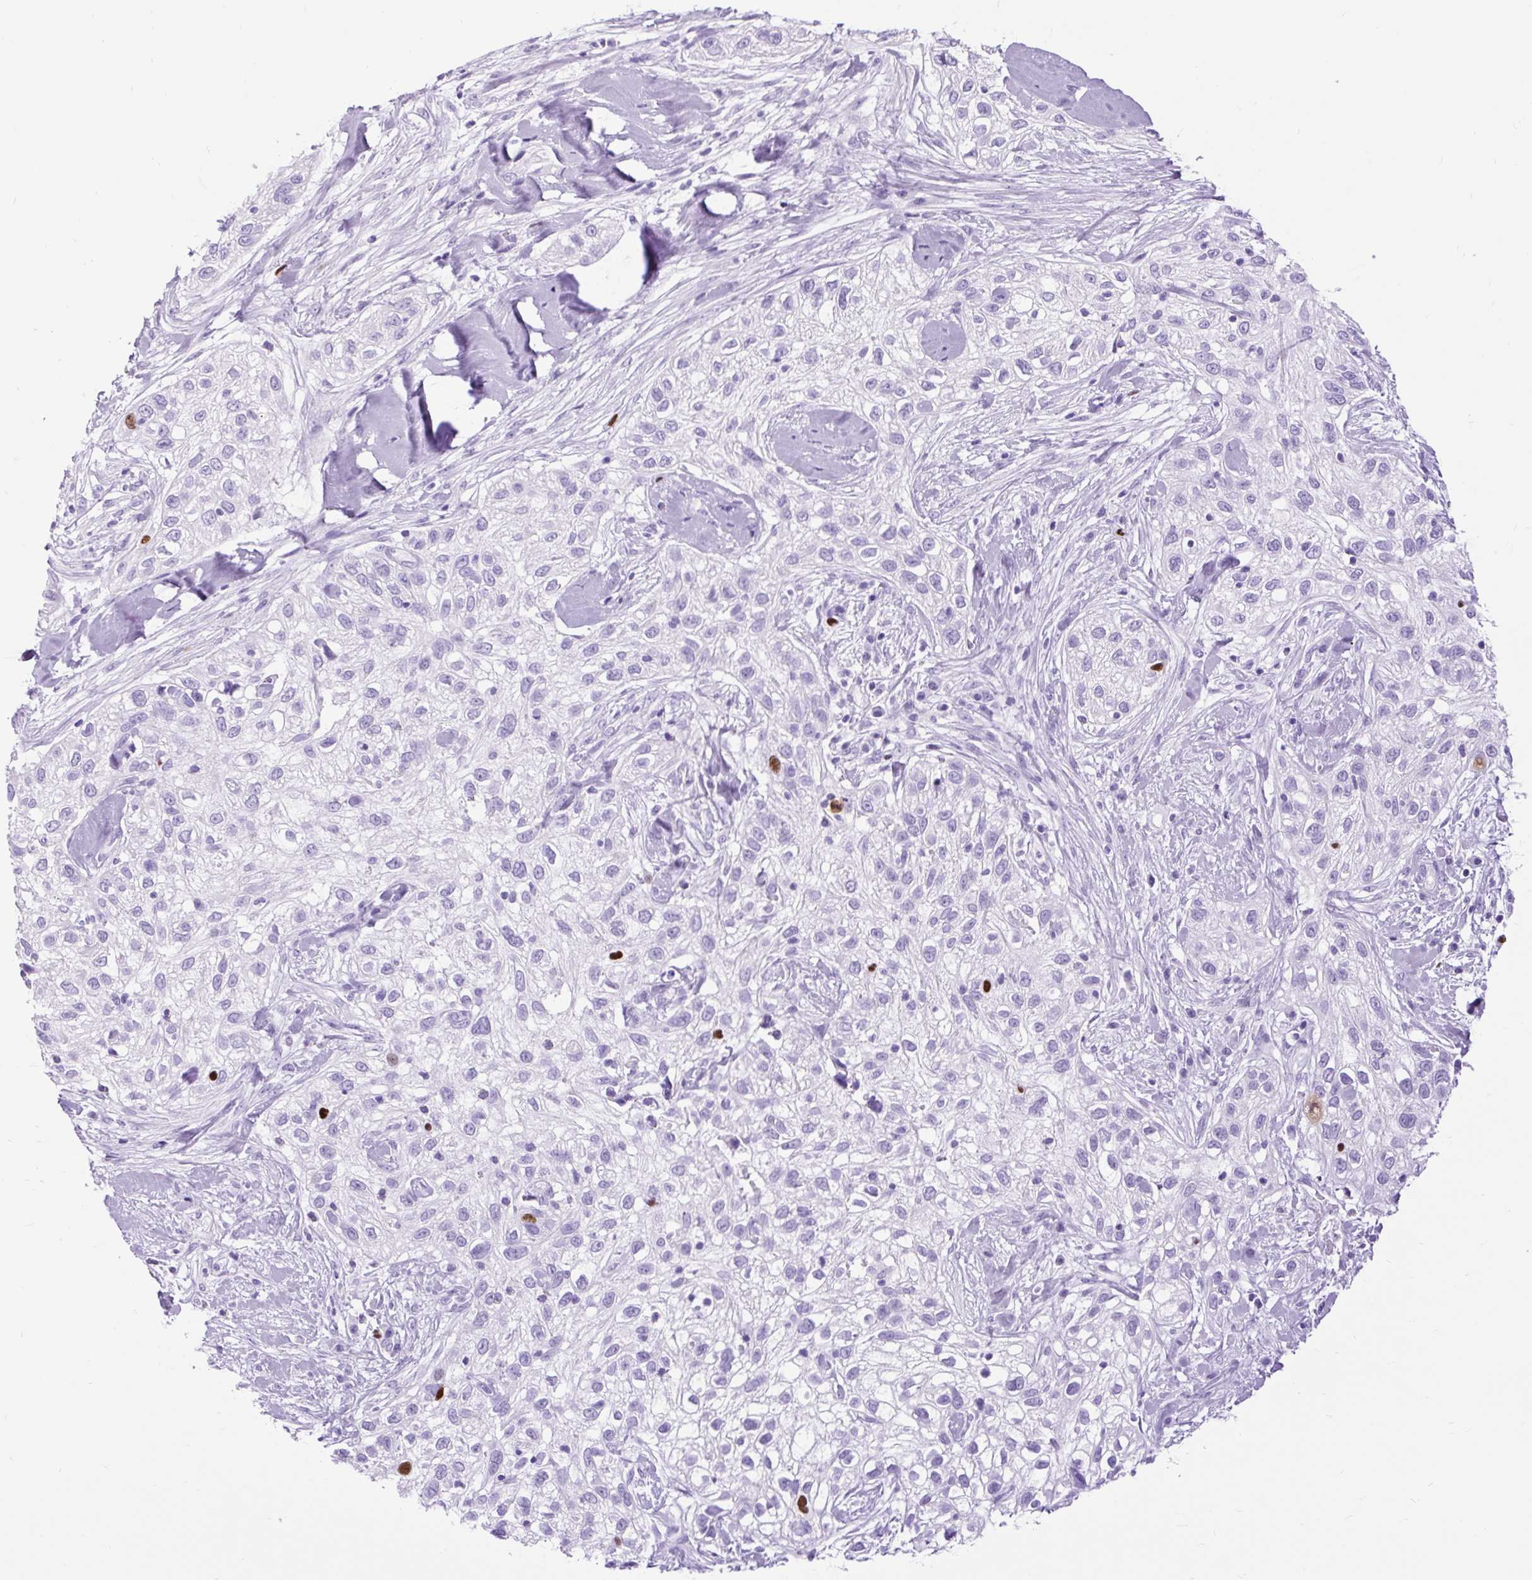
{"staining": {"intensity": "strong", "quantity": "<25%", "location": "nuclear"}, "tissue": "skin cancer", "cell_type": "Tumor cells", "image_type": "cancer", "snomed": [{"axis": "morphology", "description": "Squamous cell carcinoma, NOS"}, {"axis": "topography", "description": "Skin"}], "caption": "Strong nuclear positivity for a protein is identified in about <25% of tumor cells of squamous cell carcinoma (skin) using immunohistochemistry.", "gene": "RACGAP1", "patient": {"sex": "male", "age": 82}}